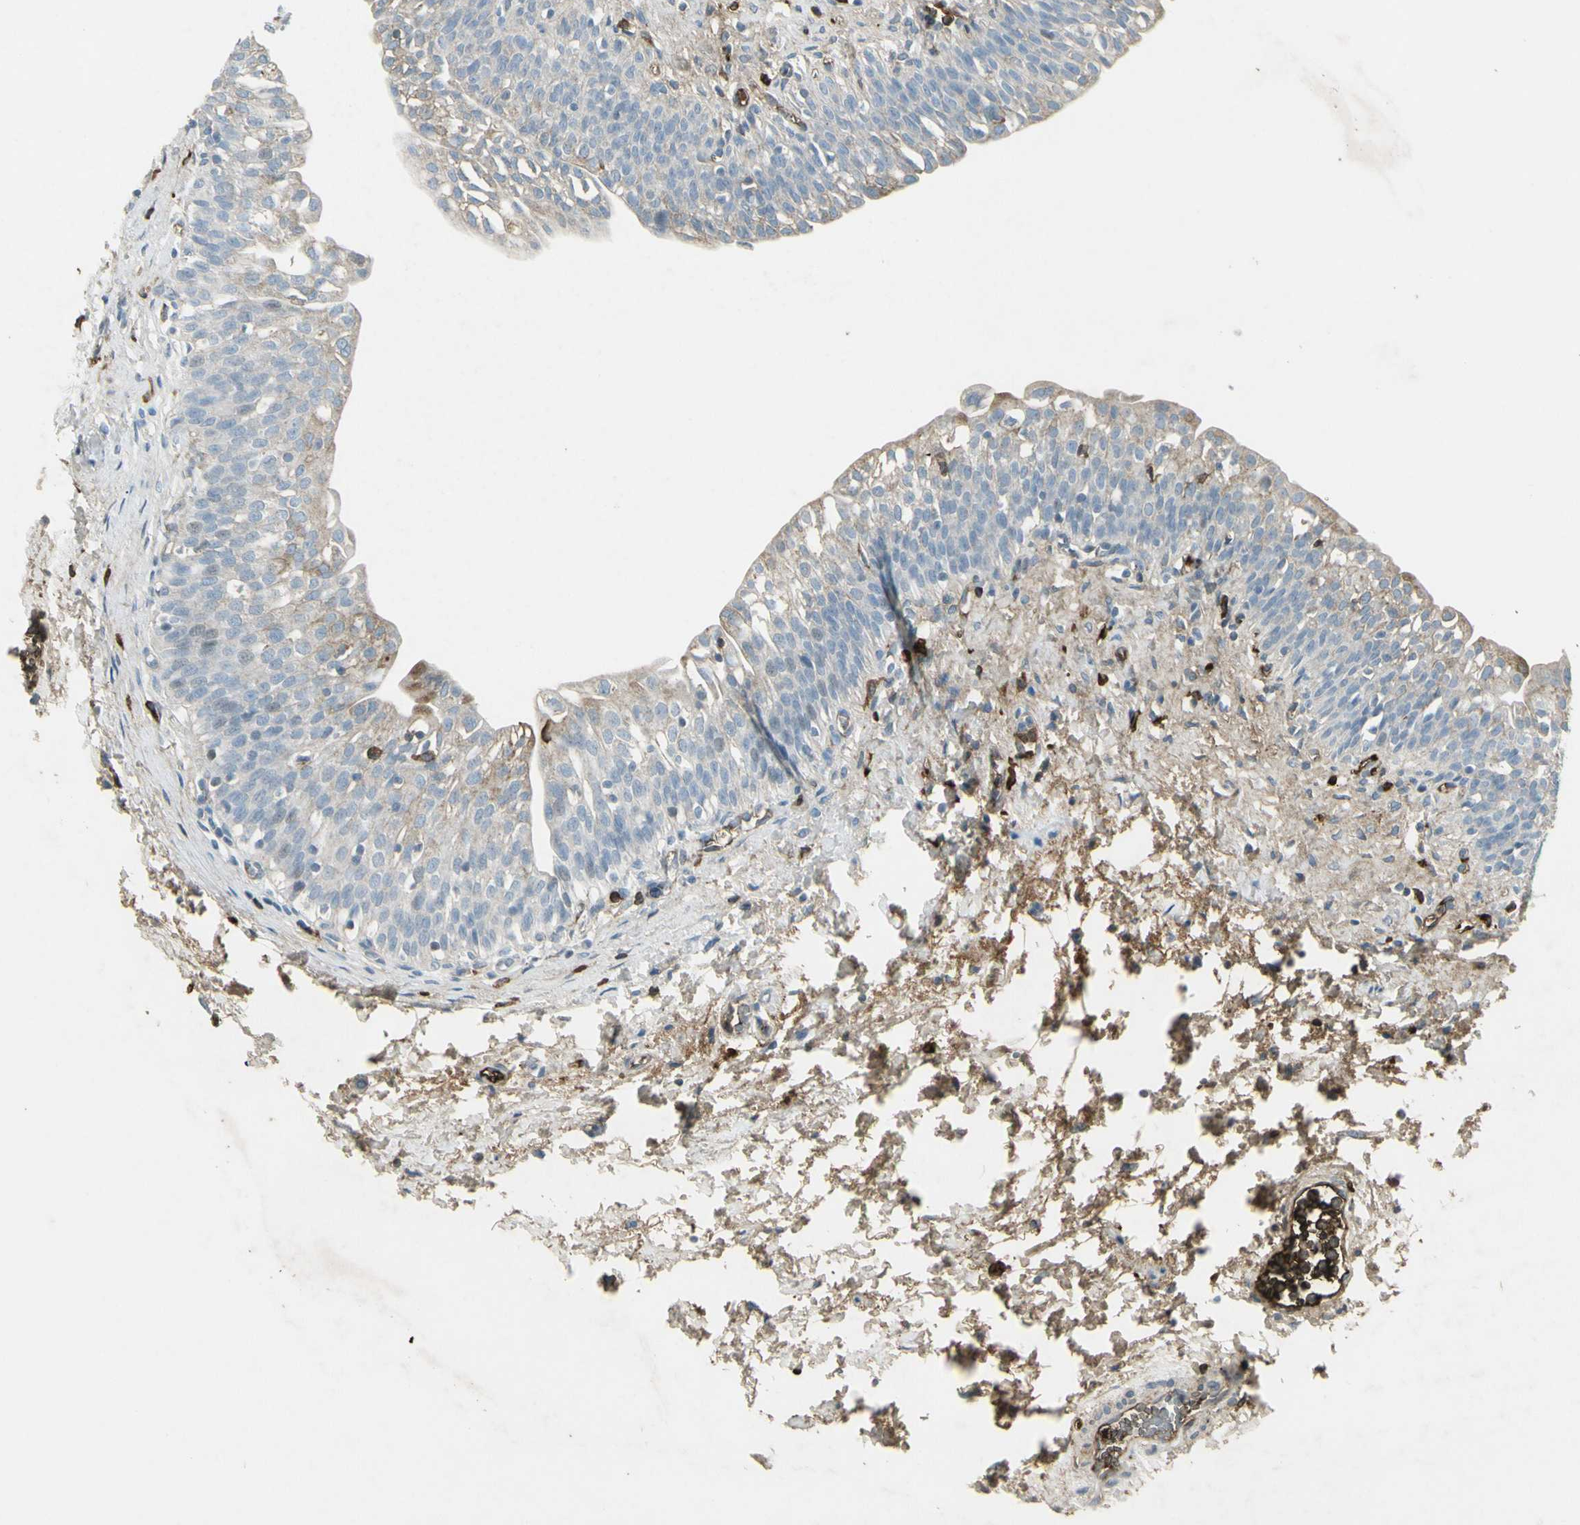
{"staining": {"intensity": "weak", "quantity": "<25%", "location": "cytoplasmic/membranous"}, "tissue": "urinary bladder", "cell_type": "Urothelial cells", "image_type": "normal", "snomed": [{"axis": "morphology", "description": "Normal tissue, NOS"}, {"axis": "topography", "description": "Urinary bladder"}], "caption": "DAB (3,3'-diaminobenzidine) immunohistochemical staining of benign urinary bladder displays no significant staining in urothelial cells. (DAB (3,3'-diaminobenzidine) immunohistochemistry with hematoxylin counter stain).", "gene": "IGHM", "patient": {"sex": "male", "age": 55}}